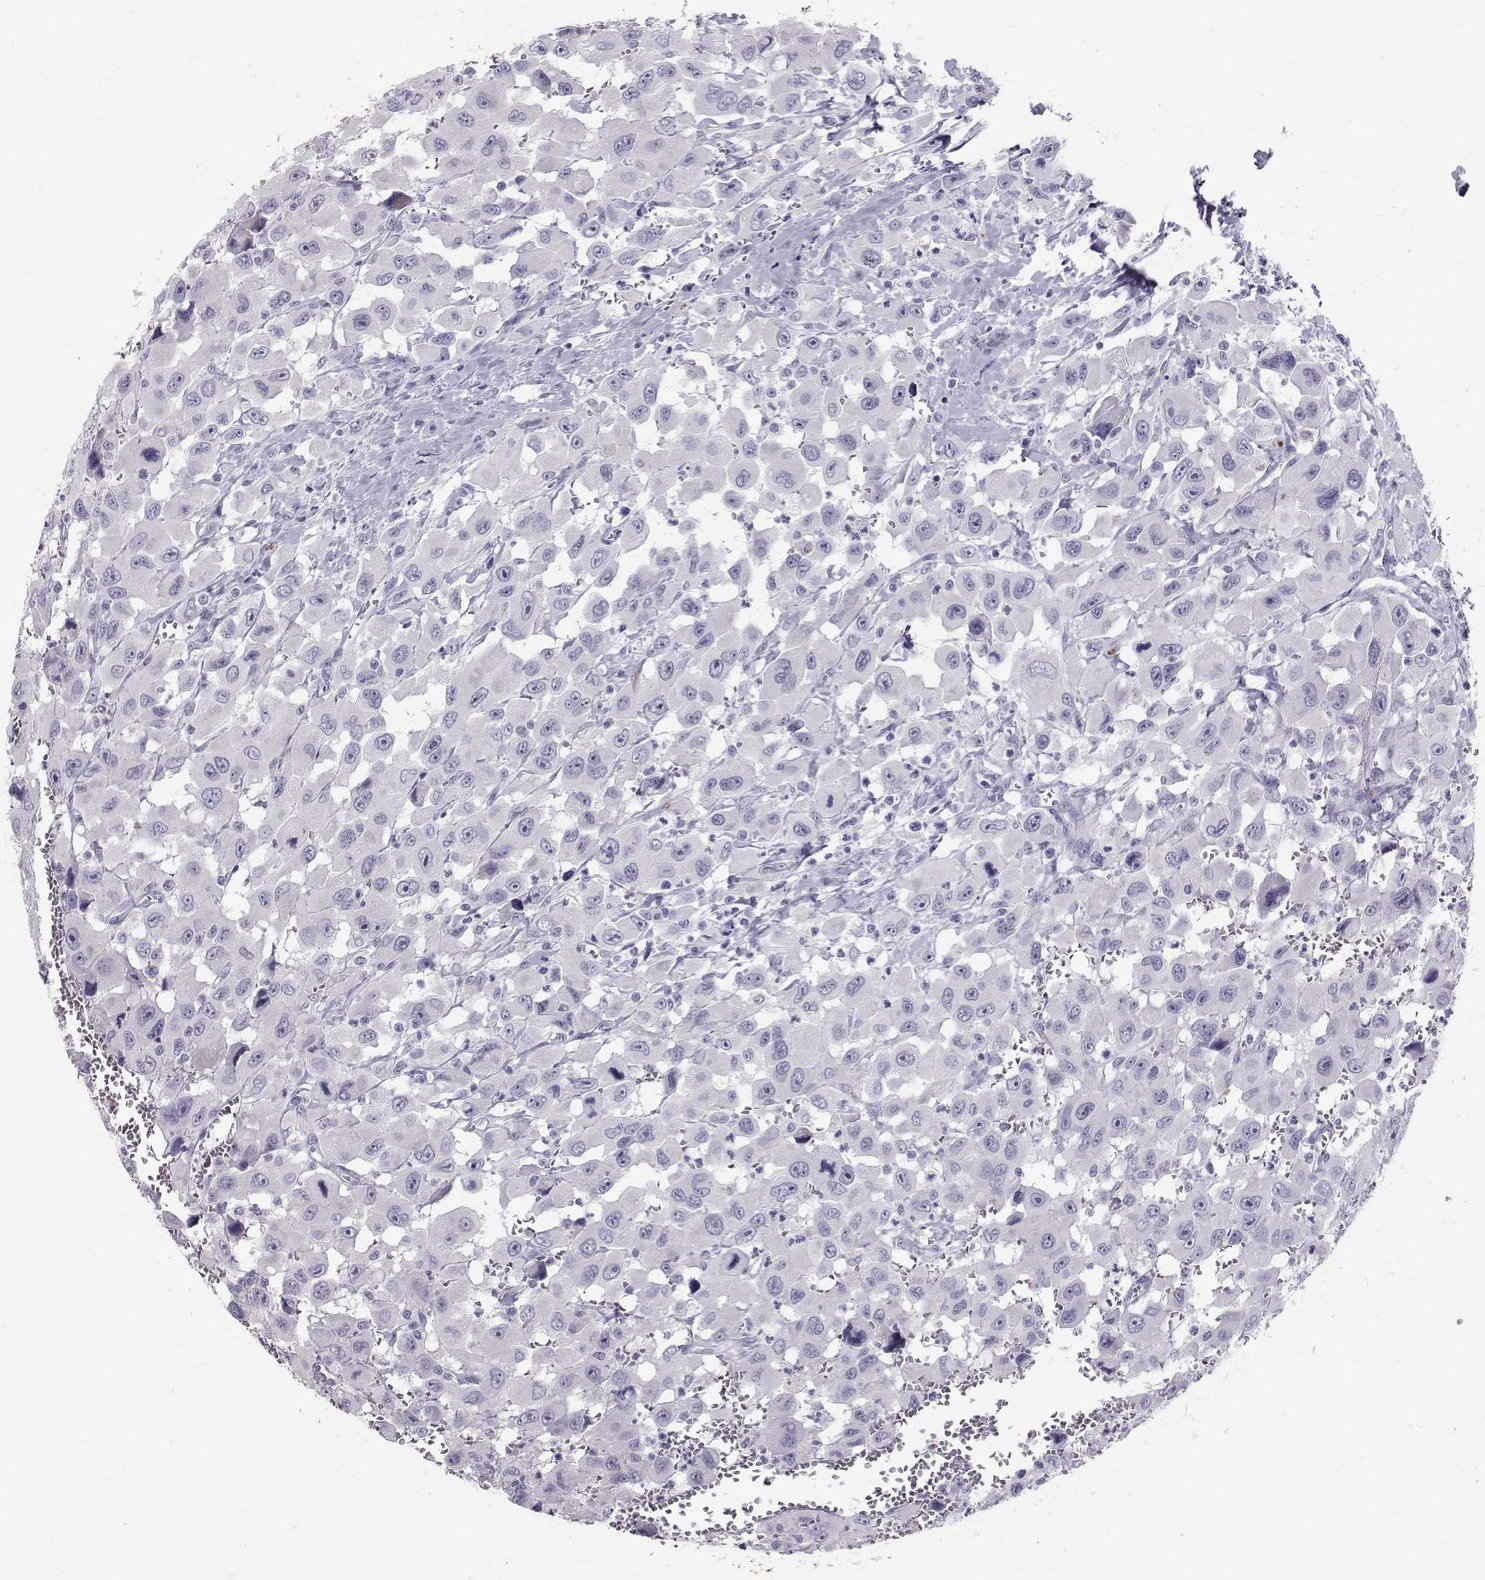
{"staining": {"intensity": "negative", "quantity": "none", "location": "none"}, "tissue": "head and neck cancer", "cell_type": "Tumor cells", "image_type": "cancer", "snomed": [{"axis": "morphology", "description": "Squamous cell carcinoma, NOS"}, {"axis": "morphology", "description": "Squamous cell carcinoma, metastatic, NOS"}, {"axis": "topography", "description": "Oral tissue"}, {"axis": "topography", "description": "Head-Neck"}], "caption": "IHC photomicrograph of head and neck cancer stained for a protein (brown), which reveals no positivity in tumor cells. The staining is performed using DAB (3,3'-diaminobenzidine) brown chromogen with nuclei counter-stained in using hematoxylin.", "gene": "RD3", "patient": {"sex": "female", "age": 85}}